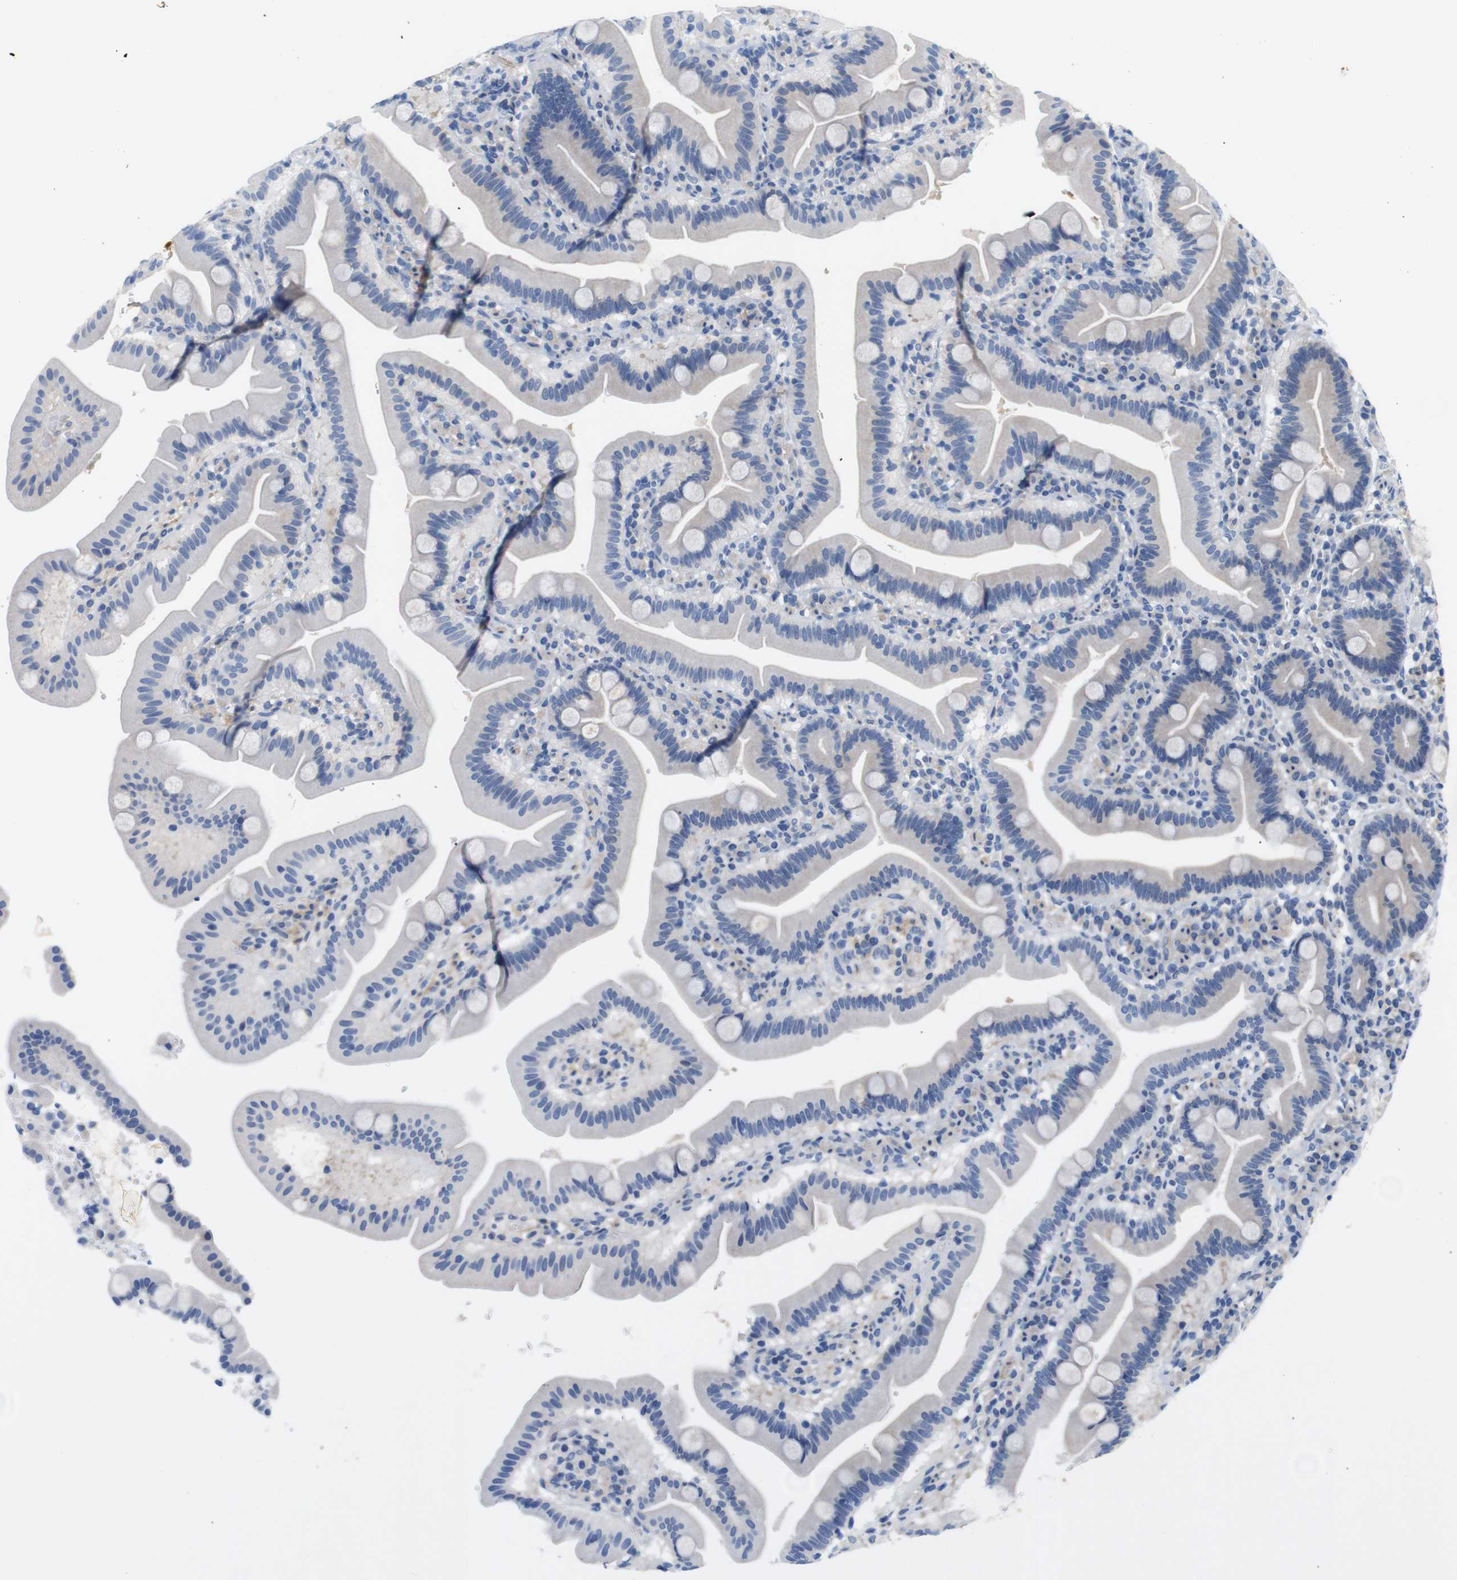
{"staining": {"intensity": "negative", "quantity": "none", "location": "none"}, "tissue": "duodenum", "cell_type": "Glandular cells", "image_type": "normal", "snomed": [{"axis": "morphology", "description": "Normal tissue, NOS"}, {"axis": "topography", "description": "Duodenum"}], "caption": "A micrograph of duodenum stained for a protein displays no brown staining in glandular cells. The staining was performed using DAB (3,3'-diaminobenzidine) to visualize the protein expression in brown, while the nuclei were stained in blue with hematoxylin (Magnification: 20x).", "gene": "ITGA5", "patient": {"sex": "male", "age": 54}}